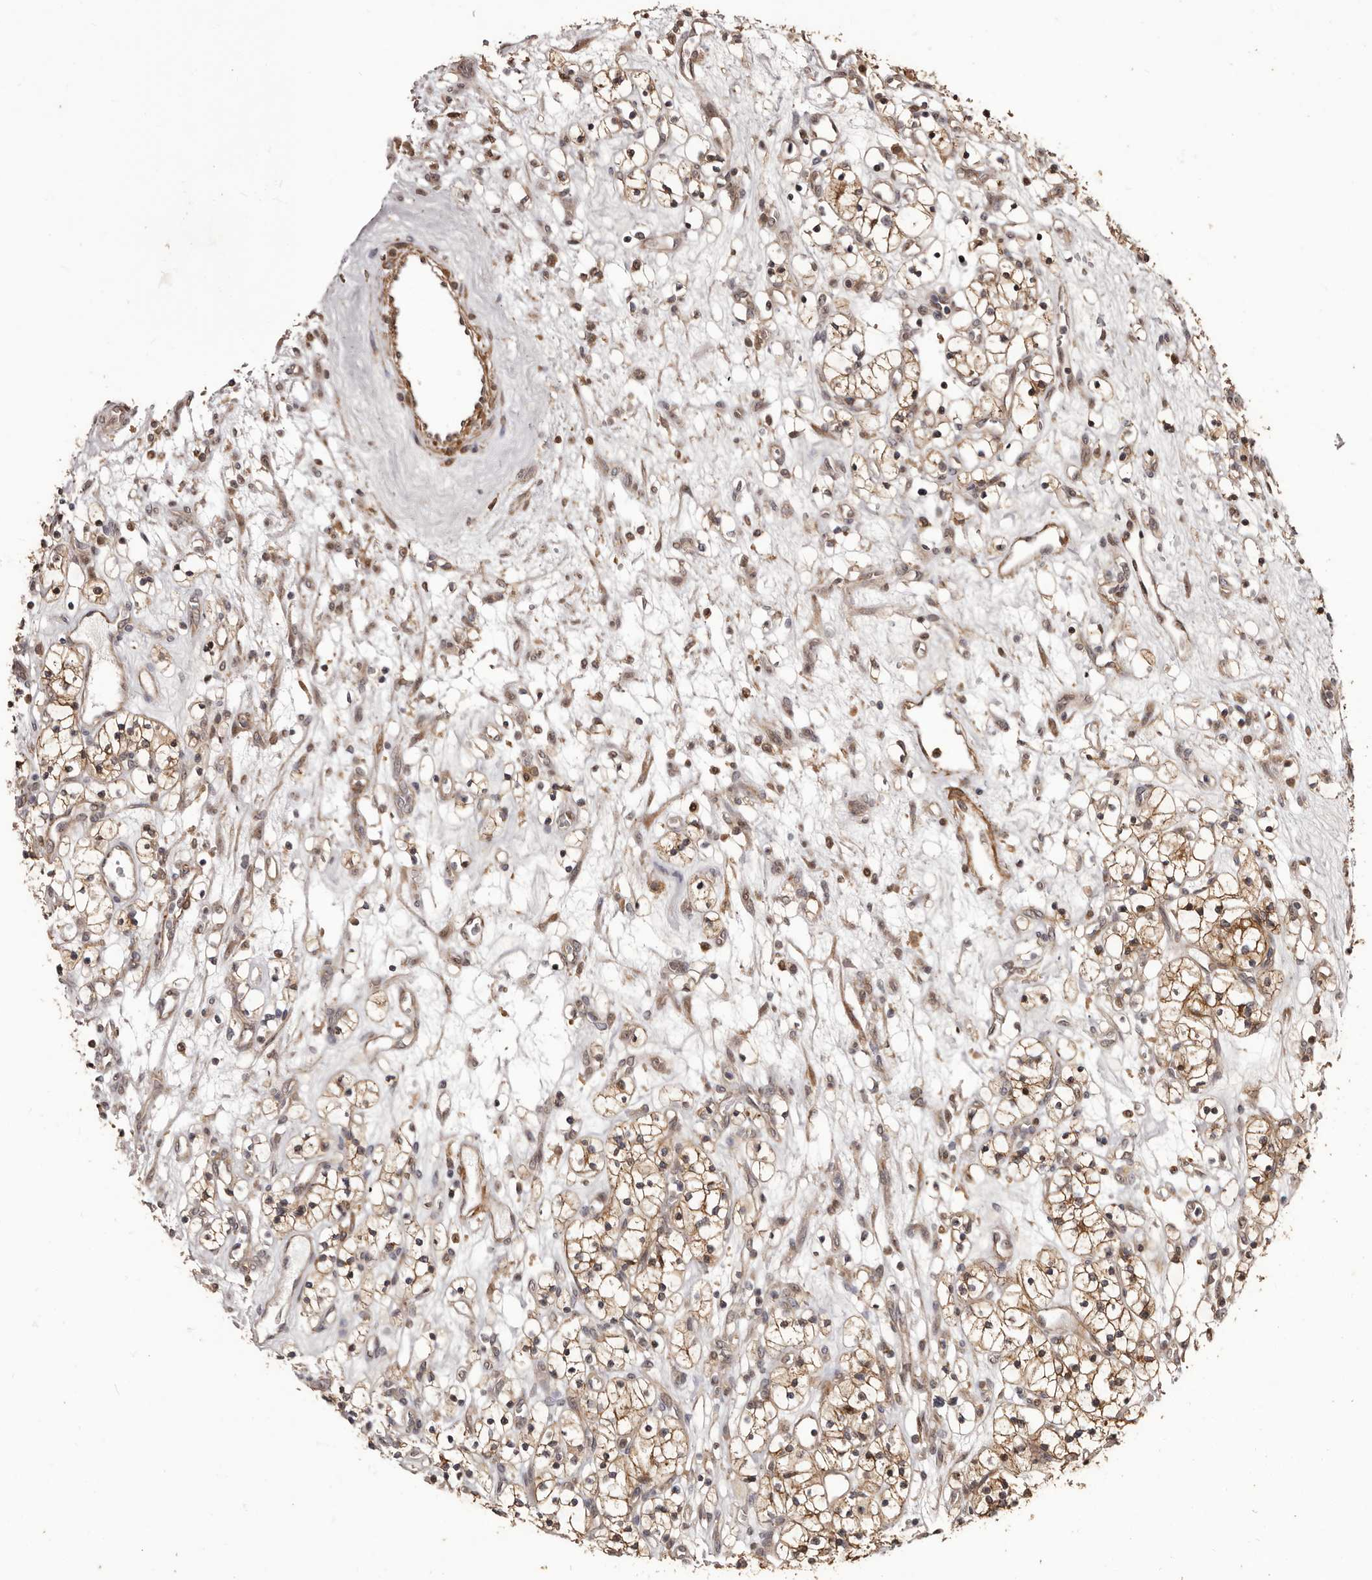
{"staining": {"intensity": "moderate", "quantity": ">75%", "location": "cytoplasmic/membranous"}, "tissue": "renal cancer", "cell_type": "Tumor cells", "image_type": "cancer", "snomed": [{"axis": "morphology", "description": "Adenocarcinoma, NOS"}, {"axis": "topography", "description": "Kidney"}], "caption": "Protein expression analysis of human renal adenocarcinoma reveals moderate cytoplasmic/membranous staining in about >75% of tumor cells. Nuclei are stained in blue.", "gene": "ZCCHC7", "patient": {"sex": "female", "age": 57}}